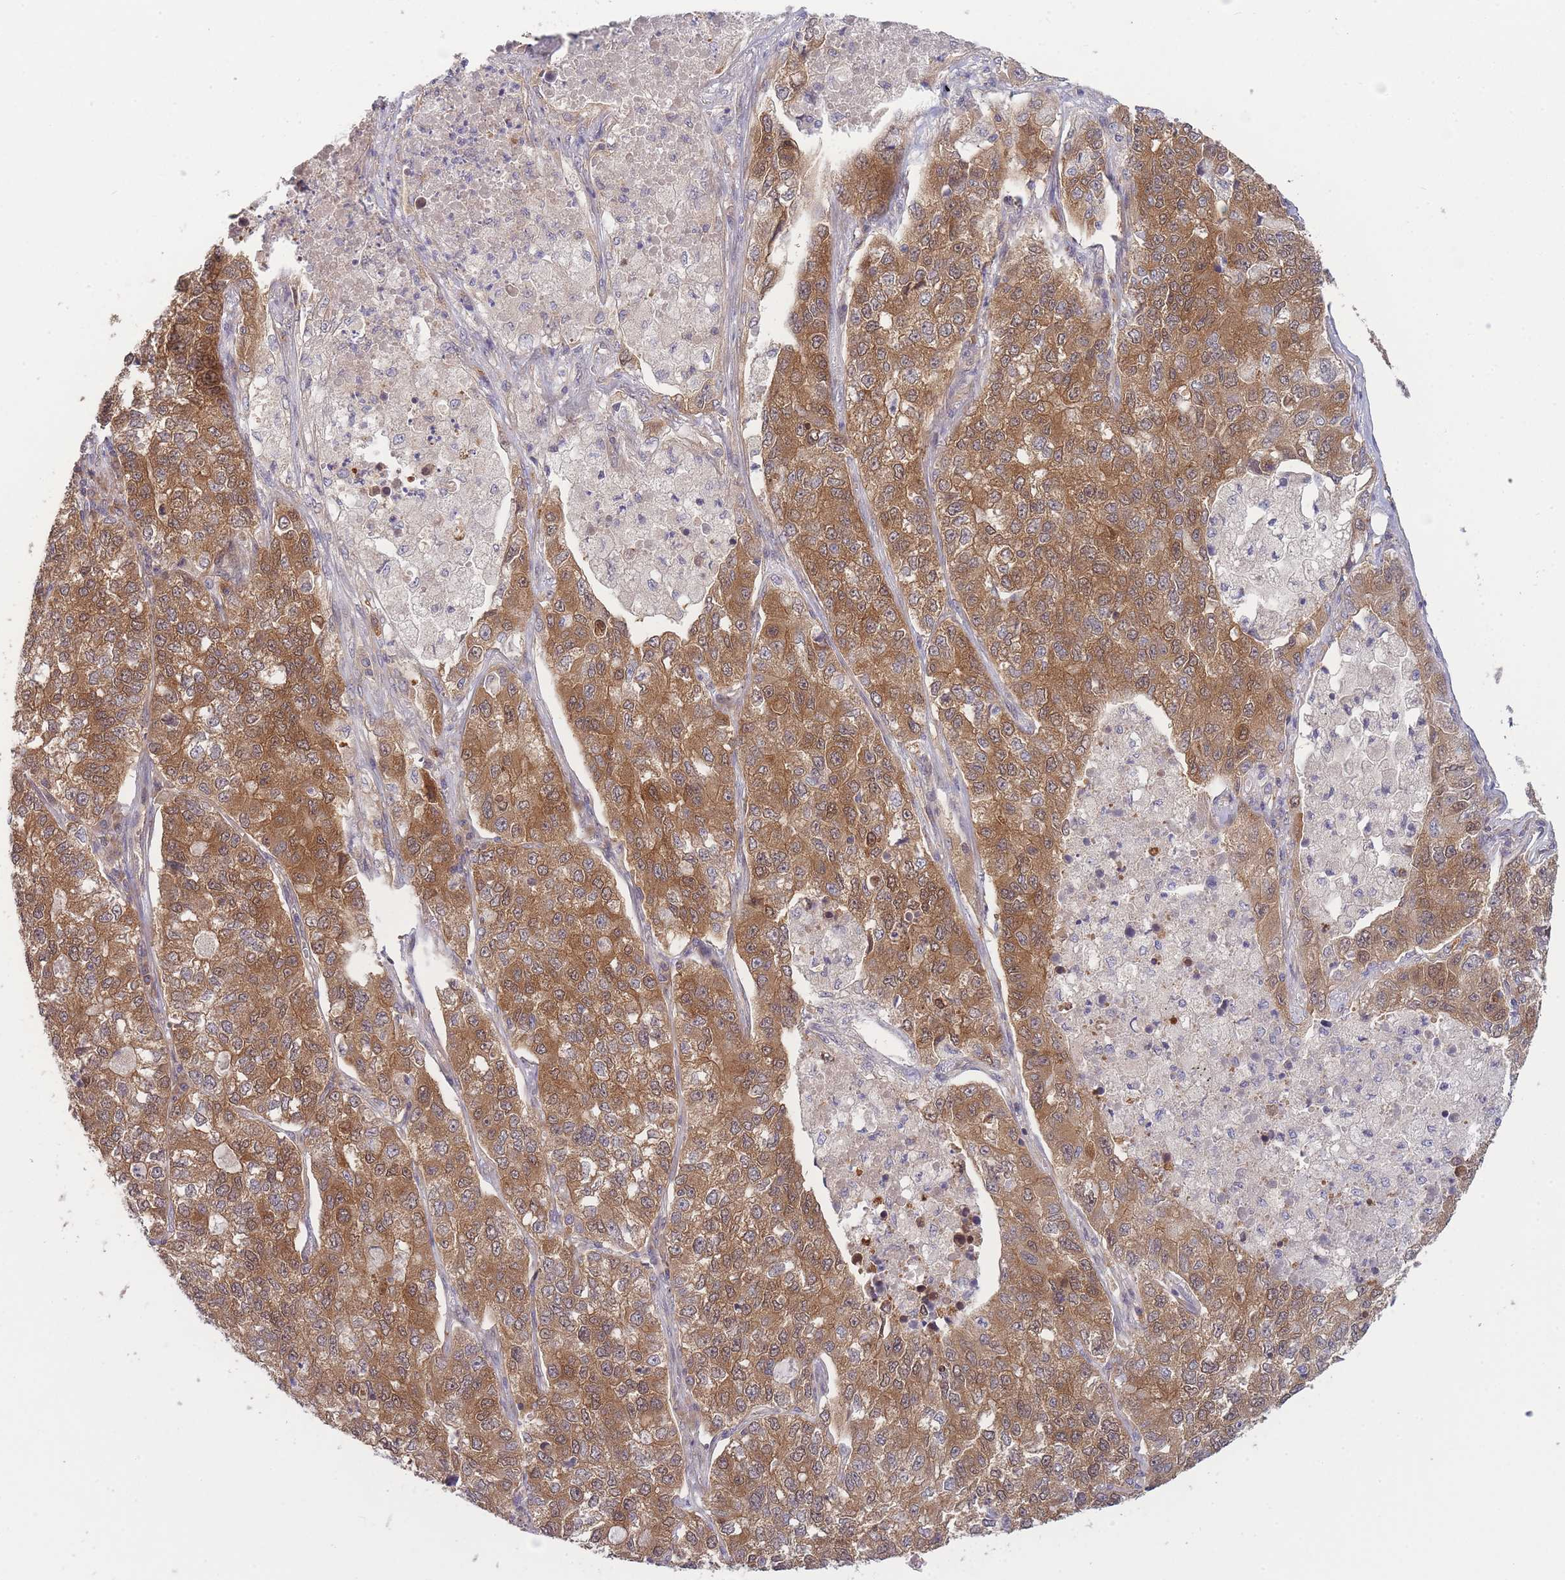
{"staining": {"intensity": "moderate", "quantity": ">75%", "location": "cytoplasmic/membranous"}, "tissue": "lung cancer", "cell_type": "Tumor cells", "image_type": "cancer", "snomed": [{"axis": "morphology", "description": "Adenocarcinoma, NOS"}, {"axis": "topography", "description": "Lung"}], "caption": "A brown stain labels moderate cytoplasmic/membranous positivity of a protein in adenocarcinoma (lung) tumor cells.", "gene": "PFDN6", "patient": {"sex": "male", "age": 49}}